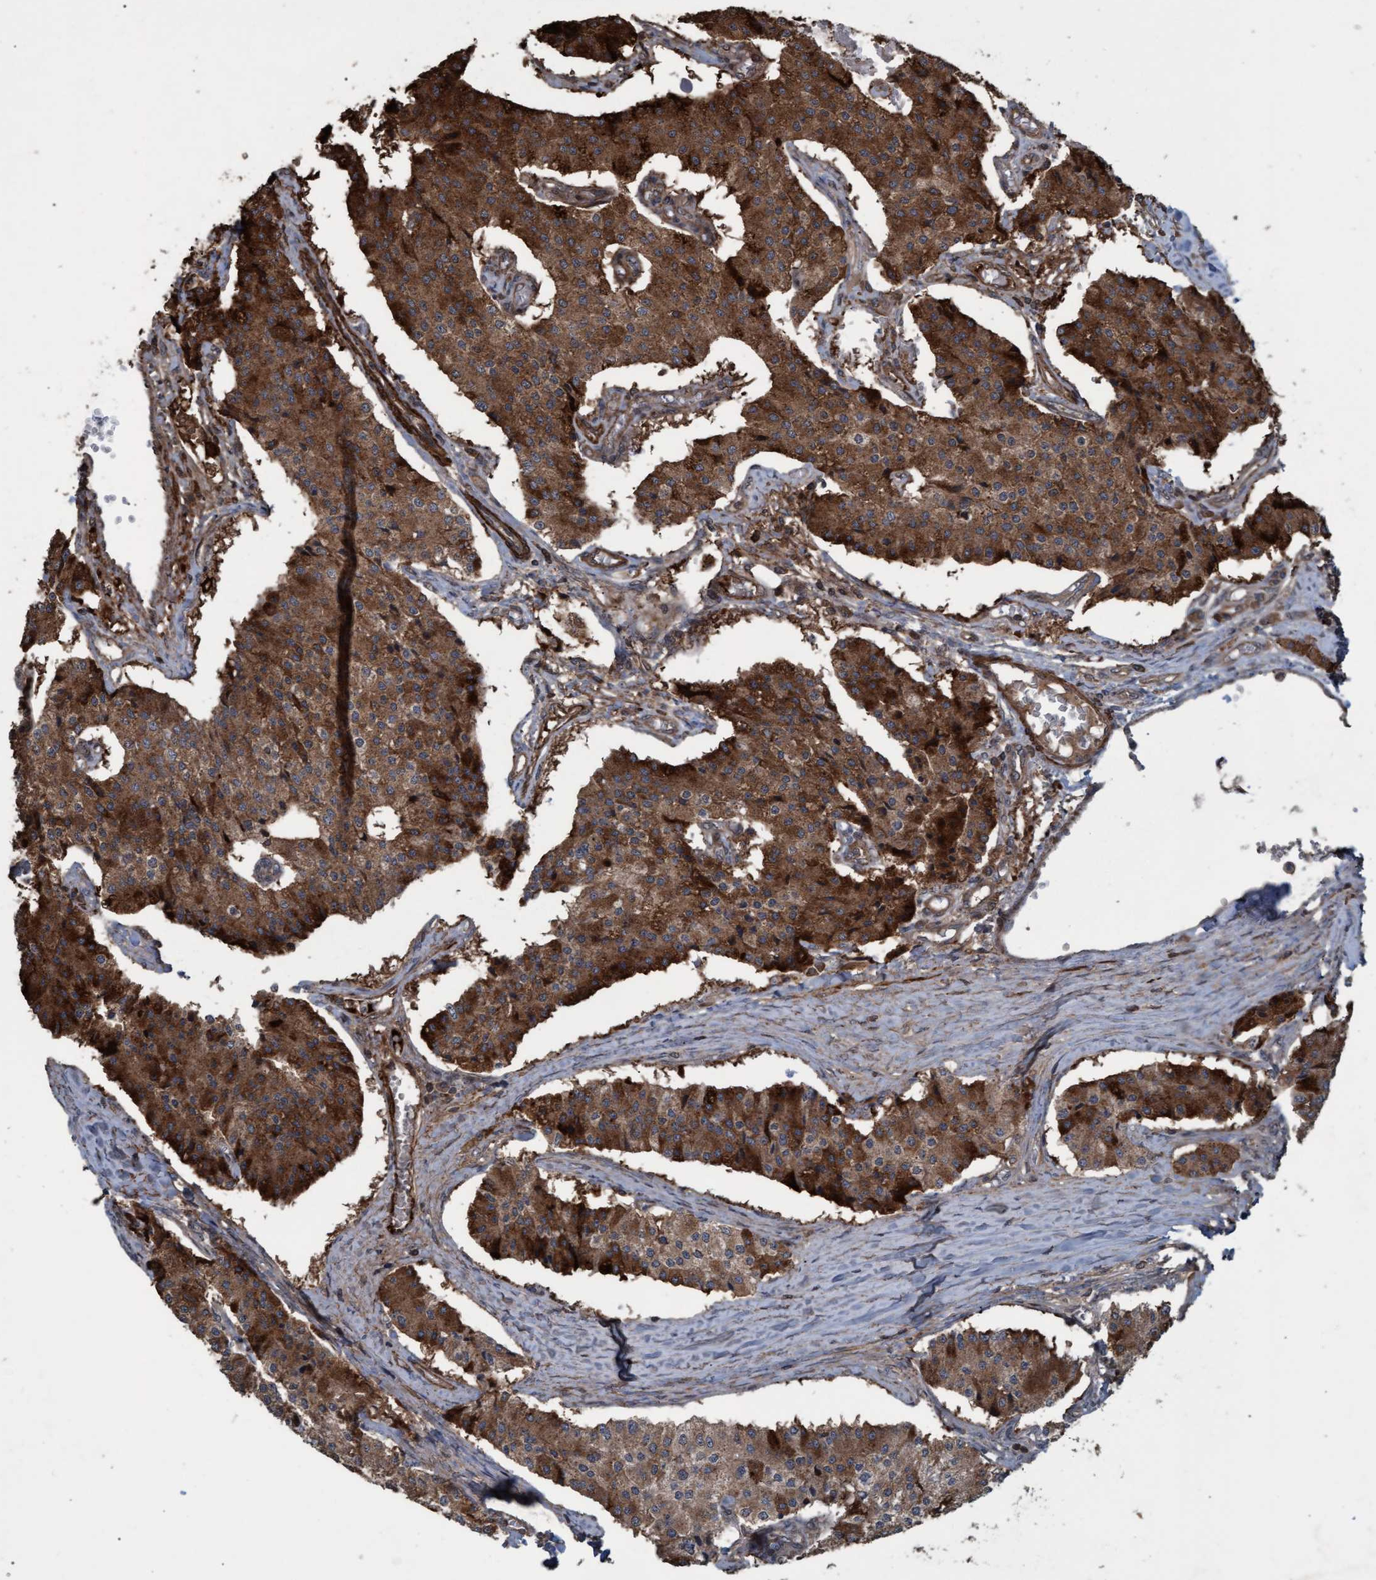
{"staining": {"intensity": "strong", "quantity": ">75%", "location": "cytoplasmic/membranous"}, "tissue": "carcinoid", "cell_type": "Tumor cells", "image_type": "cancer", "snomed": [{"axis": "morphology", "description": "Carcinoid, malignant, NOS"}, {"axis": "topography", "description": "Colon"}], "caption": "Carcinoid was stained to show a protein in brown. There is high levels of strong cytoplasmic/membranous expression in about >75% of tumor cells.", "gene": "GGT6", "patient": {"sex": "female", "age": 52}}